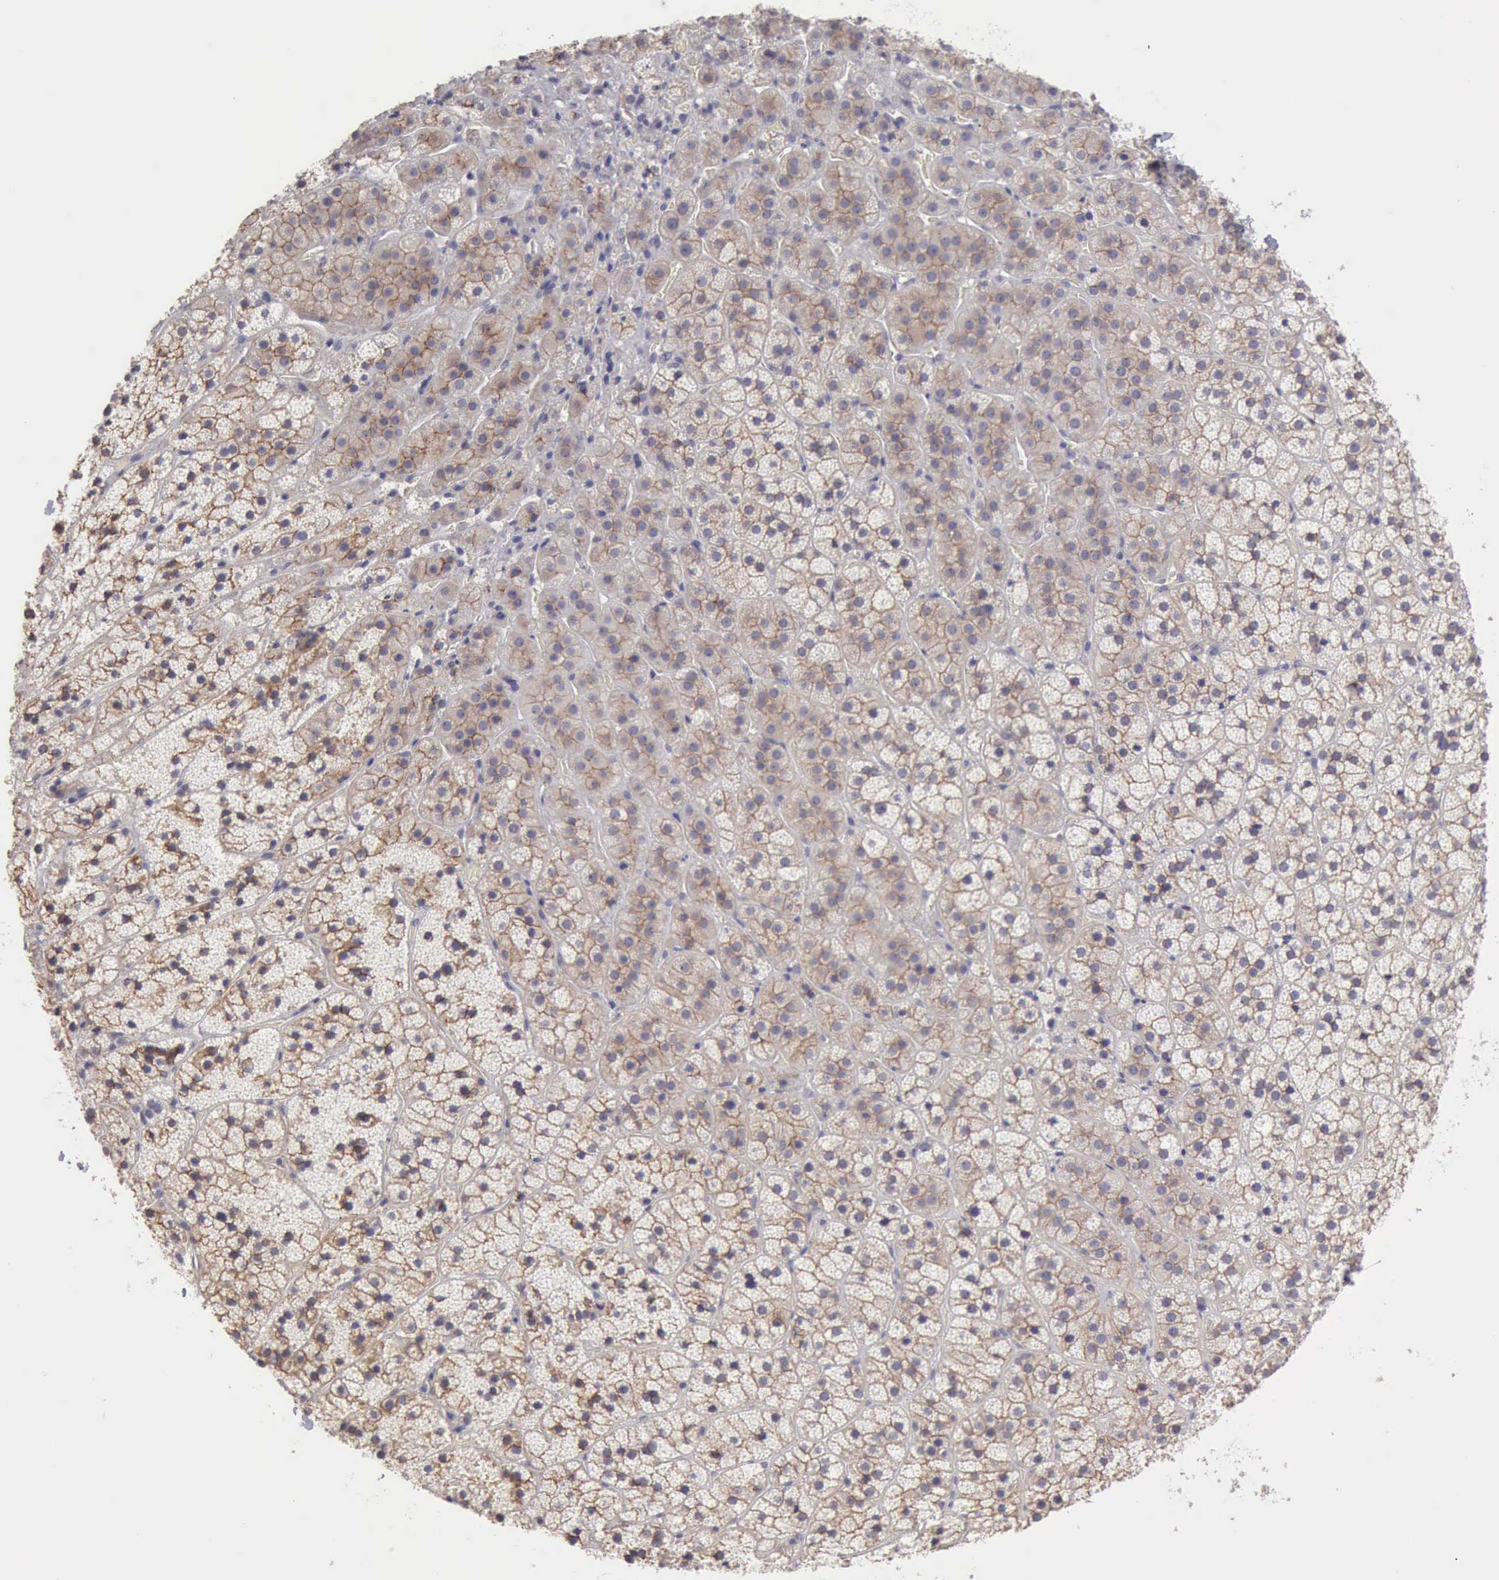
{"staining": {"intensity": "weak", "quantity": ">75%", "location": "cytoplasmic/membranous"}, "tissue": "adrenal gland", "cell_type": "Glandular cells", "image_type": "normal", "snomed": [{"axis": "morphology", "description": "Normal tissue, NOS"}, {"axis": "topography", "description": "Adrenal gland"}], "caption": "Protein expression analysis of unremarkable adrenal gland exhibits weak cytoplasmic/membranous staining in approximately >75% of glandular cells.", "gene": "KCND1", "patient": {"sex": "female", "age": 44}}